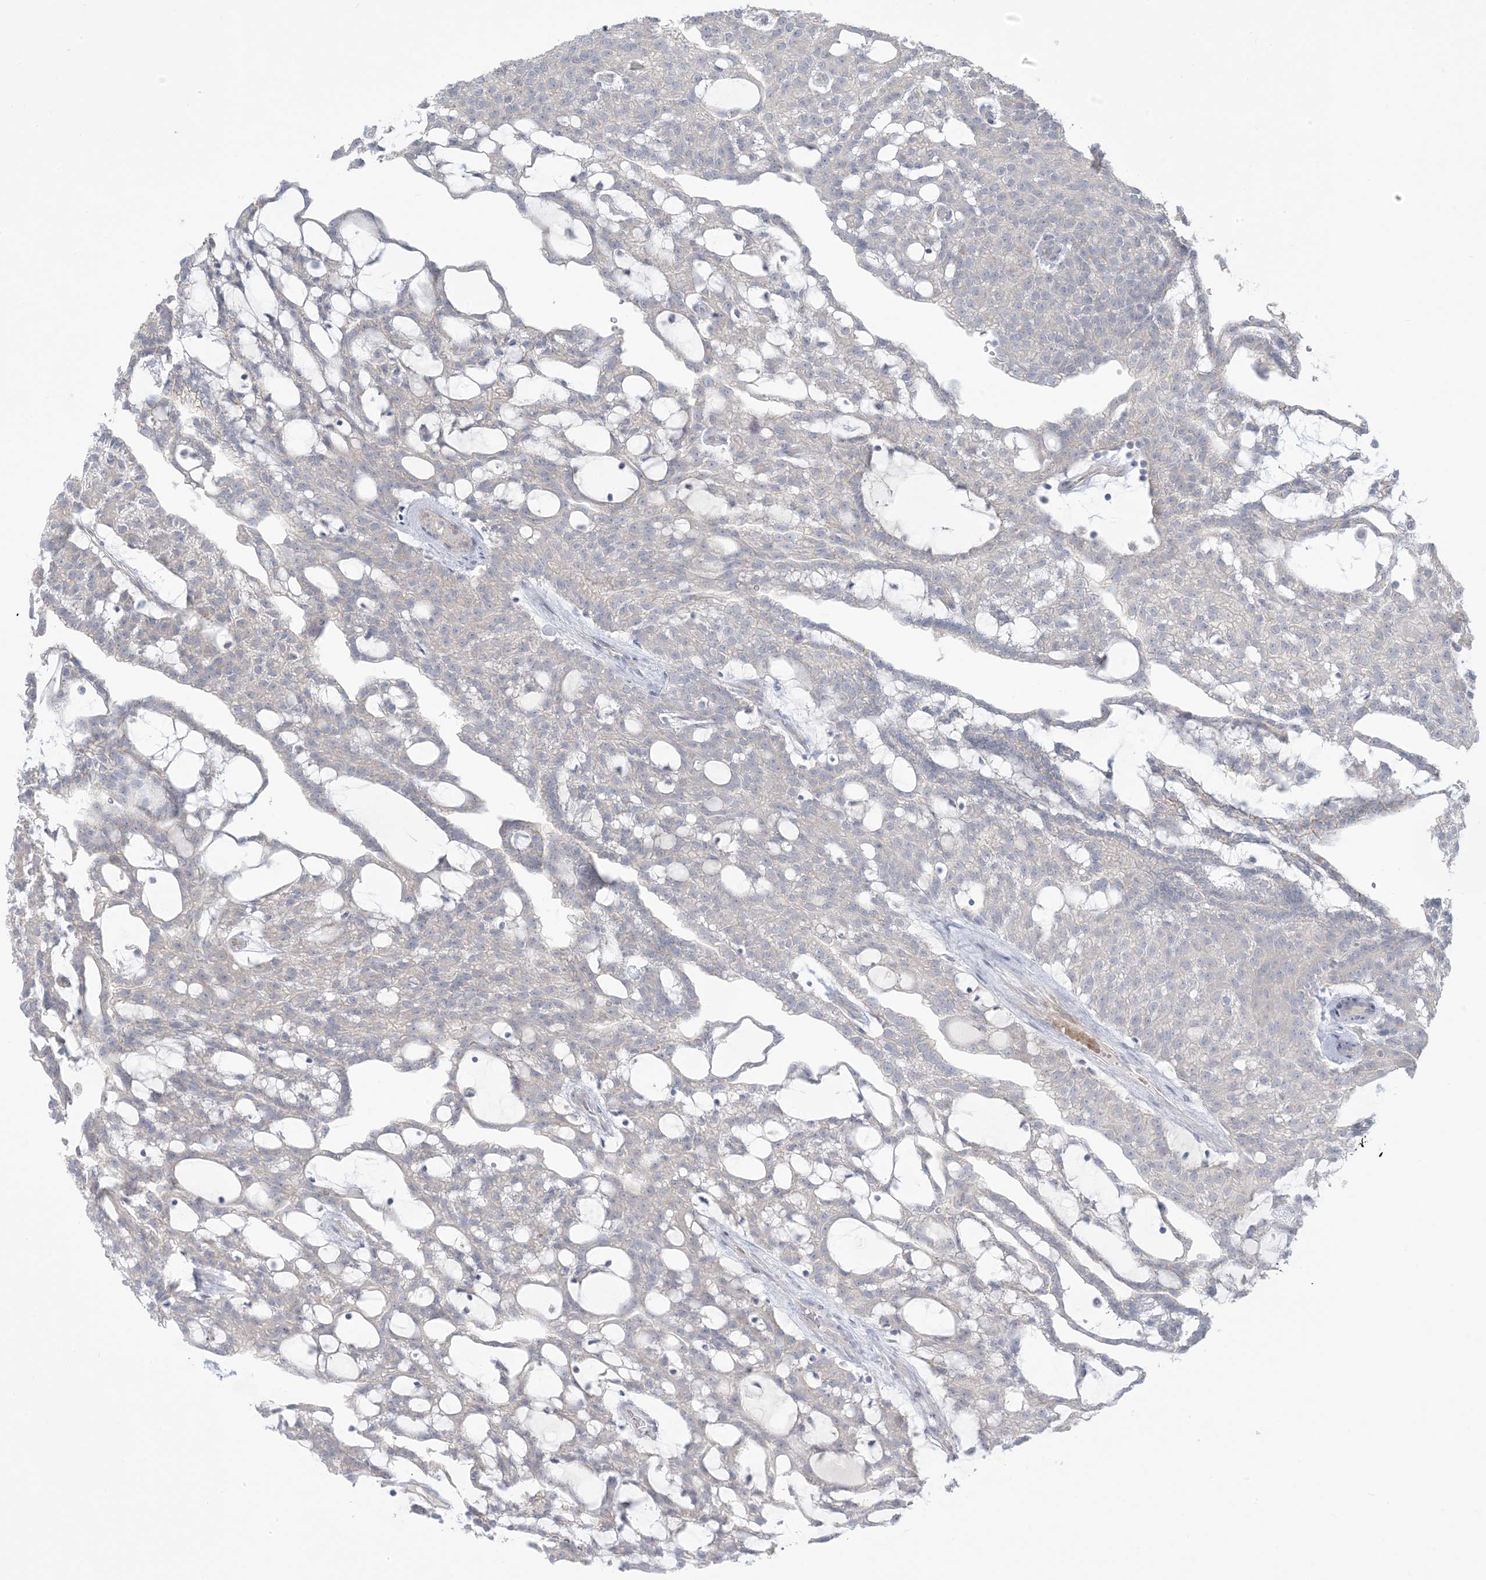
{"staining": {"intensity": "negative", "quantity": "none", "location": "none"}, "tissue": "renal cancer", "cell_type": "Tumor cells", "image_type": "cancer", "snomed": [{"axis": "morphology", "description": "Adenocarcinoma, NOS"}, {"axis": "topography", "description": "Kidney"}], "caption": "An image of adenocarcinoma (renal) stained for a protein shows no brown staining in tumor cells.", "gene": "KLHL18", "patient": {"sex": "male", "age": 63}}